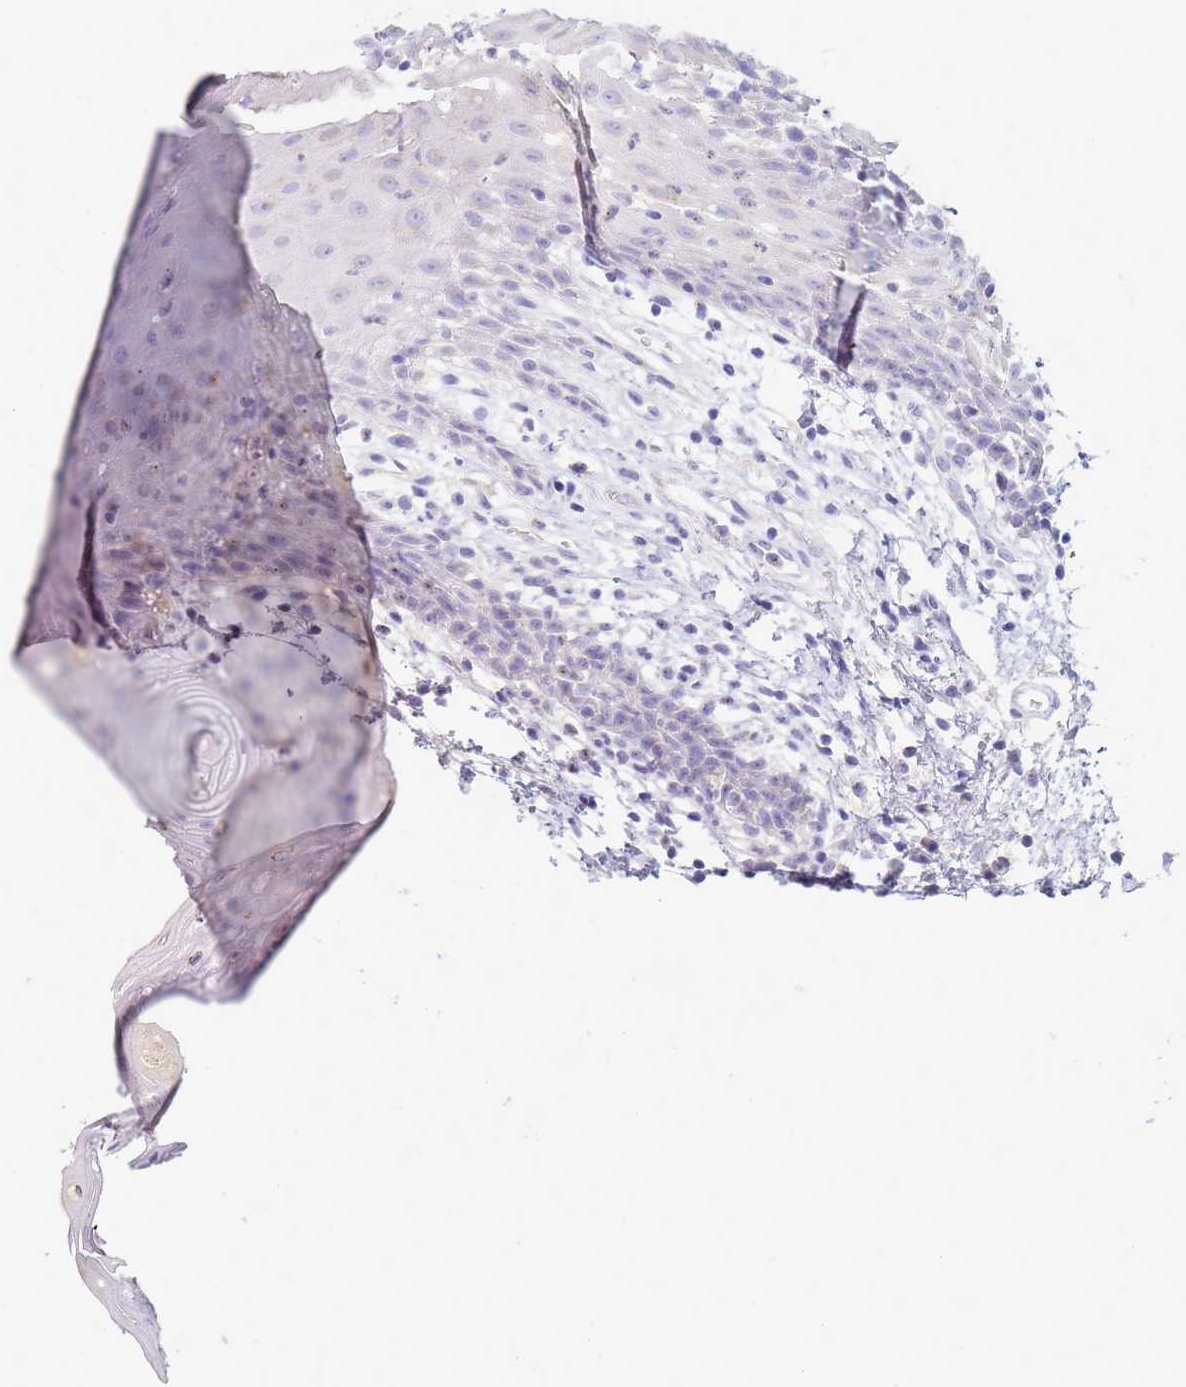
{"staining": {"intensity": "negative", "quantity": "none", "location": "none"}, "tissue": "oral mucosa", "cell_type": "Squamous epithelial cells", "image_type": "normal", "snomed": [{"axis": "morphology", "description": "Normal tissue, NOS"}, {"axis": "topography", "description": "Oral tissue"}, {"axis": "topography", "description": "Tounge, NOS"}], "caption": "Immunohistochemistry (IHC) micrograph of unremarkable human oral mucosa stained for a protein (brown), which demonstrates no positivity in squamous epithelial cells.", "gene": "B3GNT8", "patient": {"sex": "female", "age": 59}}